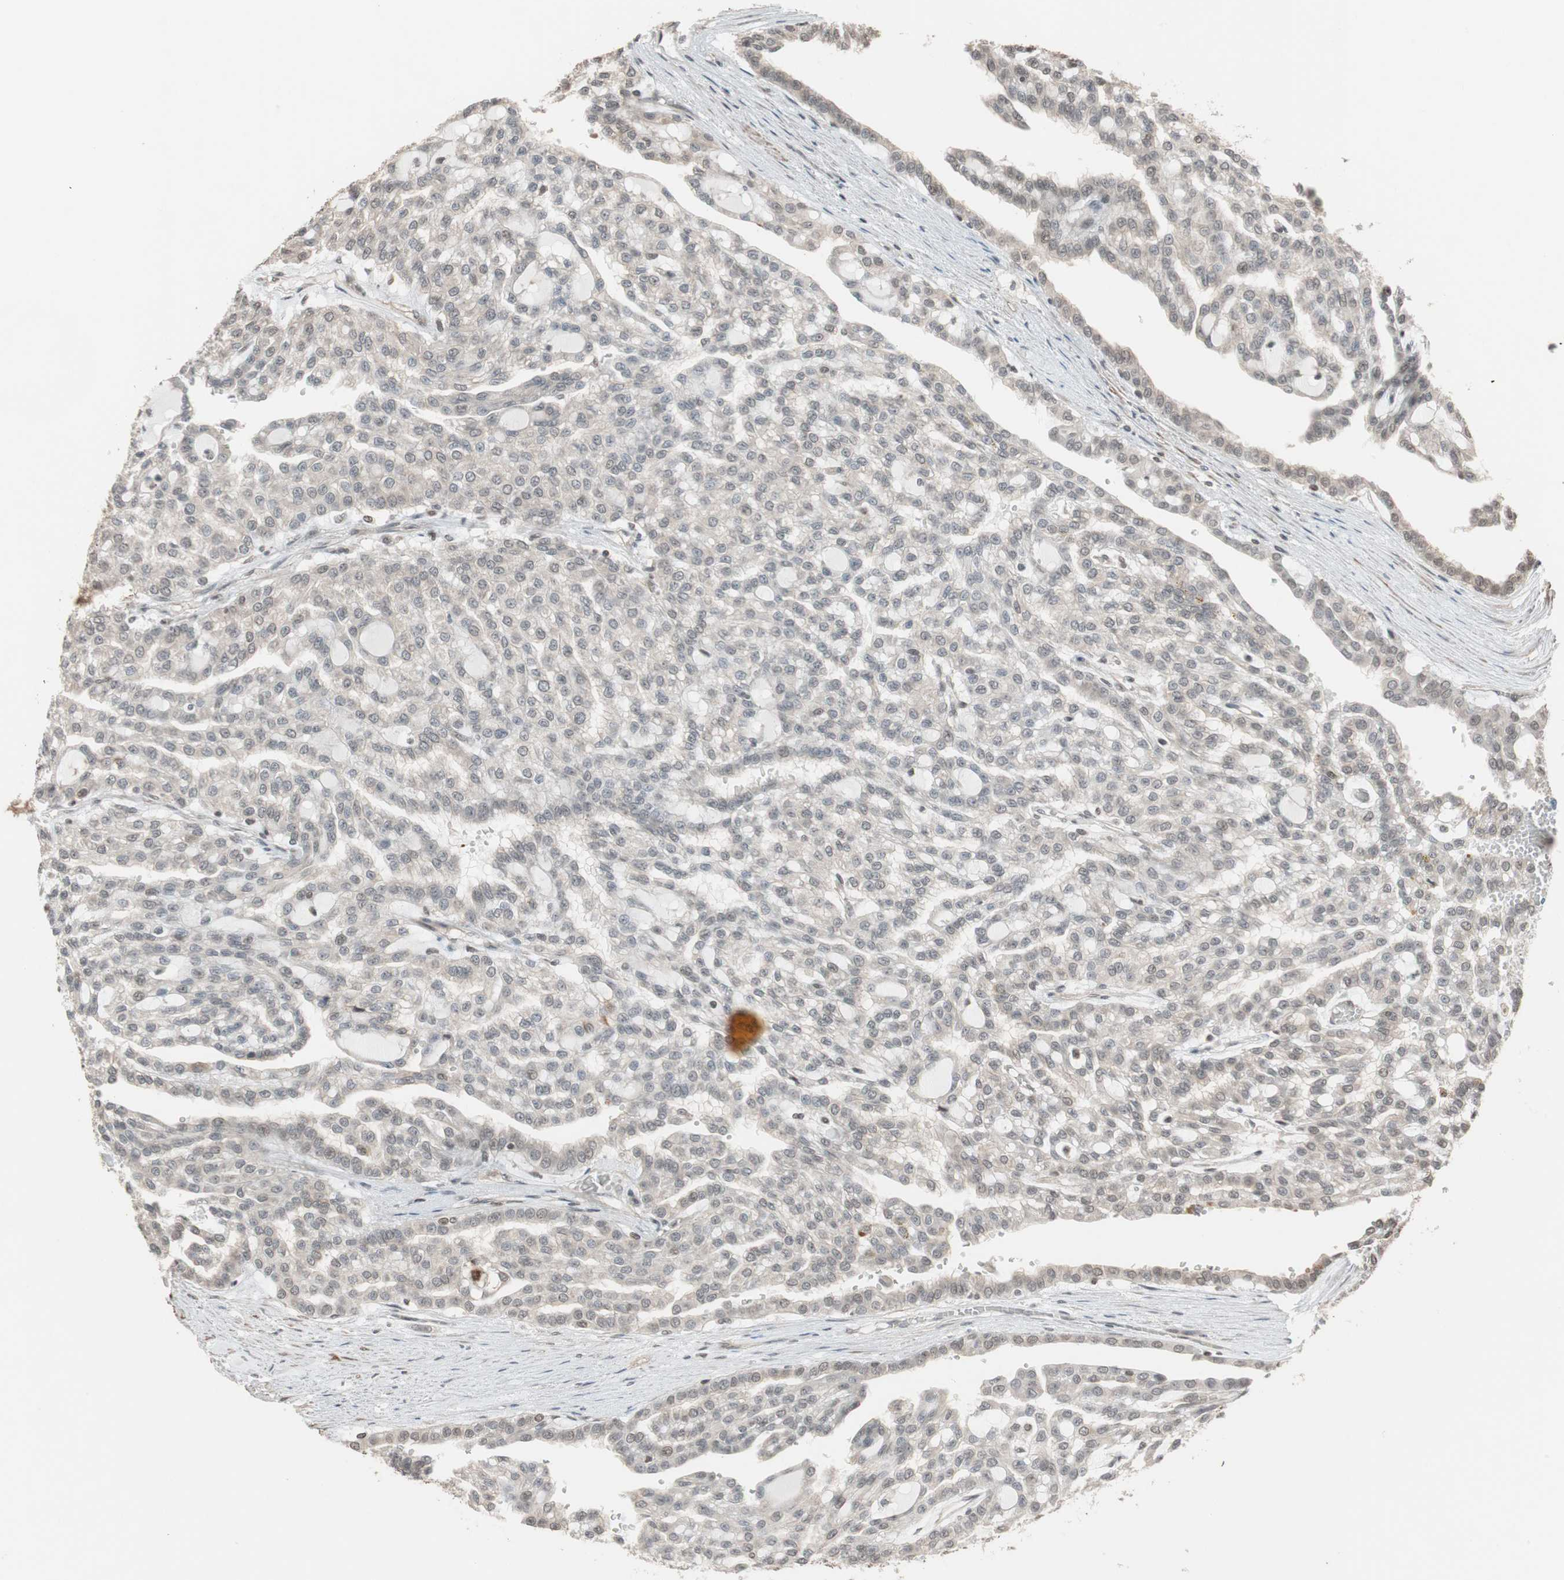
{"staining": {"intensity": "weak", "quantity": "25%-75%", "location": "cytoplasmic/membranous,nuclear"}, "tissue": "renal cancer", "cell_type": "Tumor cells", "image_type": "cancer", "snomed": [{"axis": "morphology", "description": "Adenocarcinoma, NOS"}, {"axis": "topography", "description": "Kidney"}], "caption": "This micrograph demonstrates renal cancer (adenocarcinoma) stained with IHC to label a protein in brown. The cytoplasmic/membranous and nuclear of tumor cells show weak positivity for the protein. Nuclei are counter-stained blue.", "gene": "DRAP1", "patient": {"sex": "male", "age": 63}}